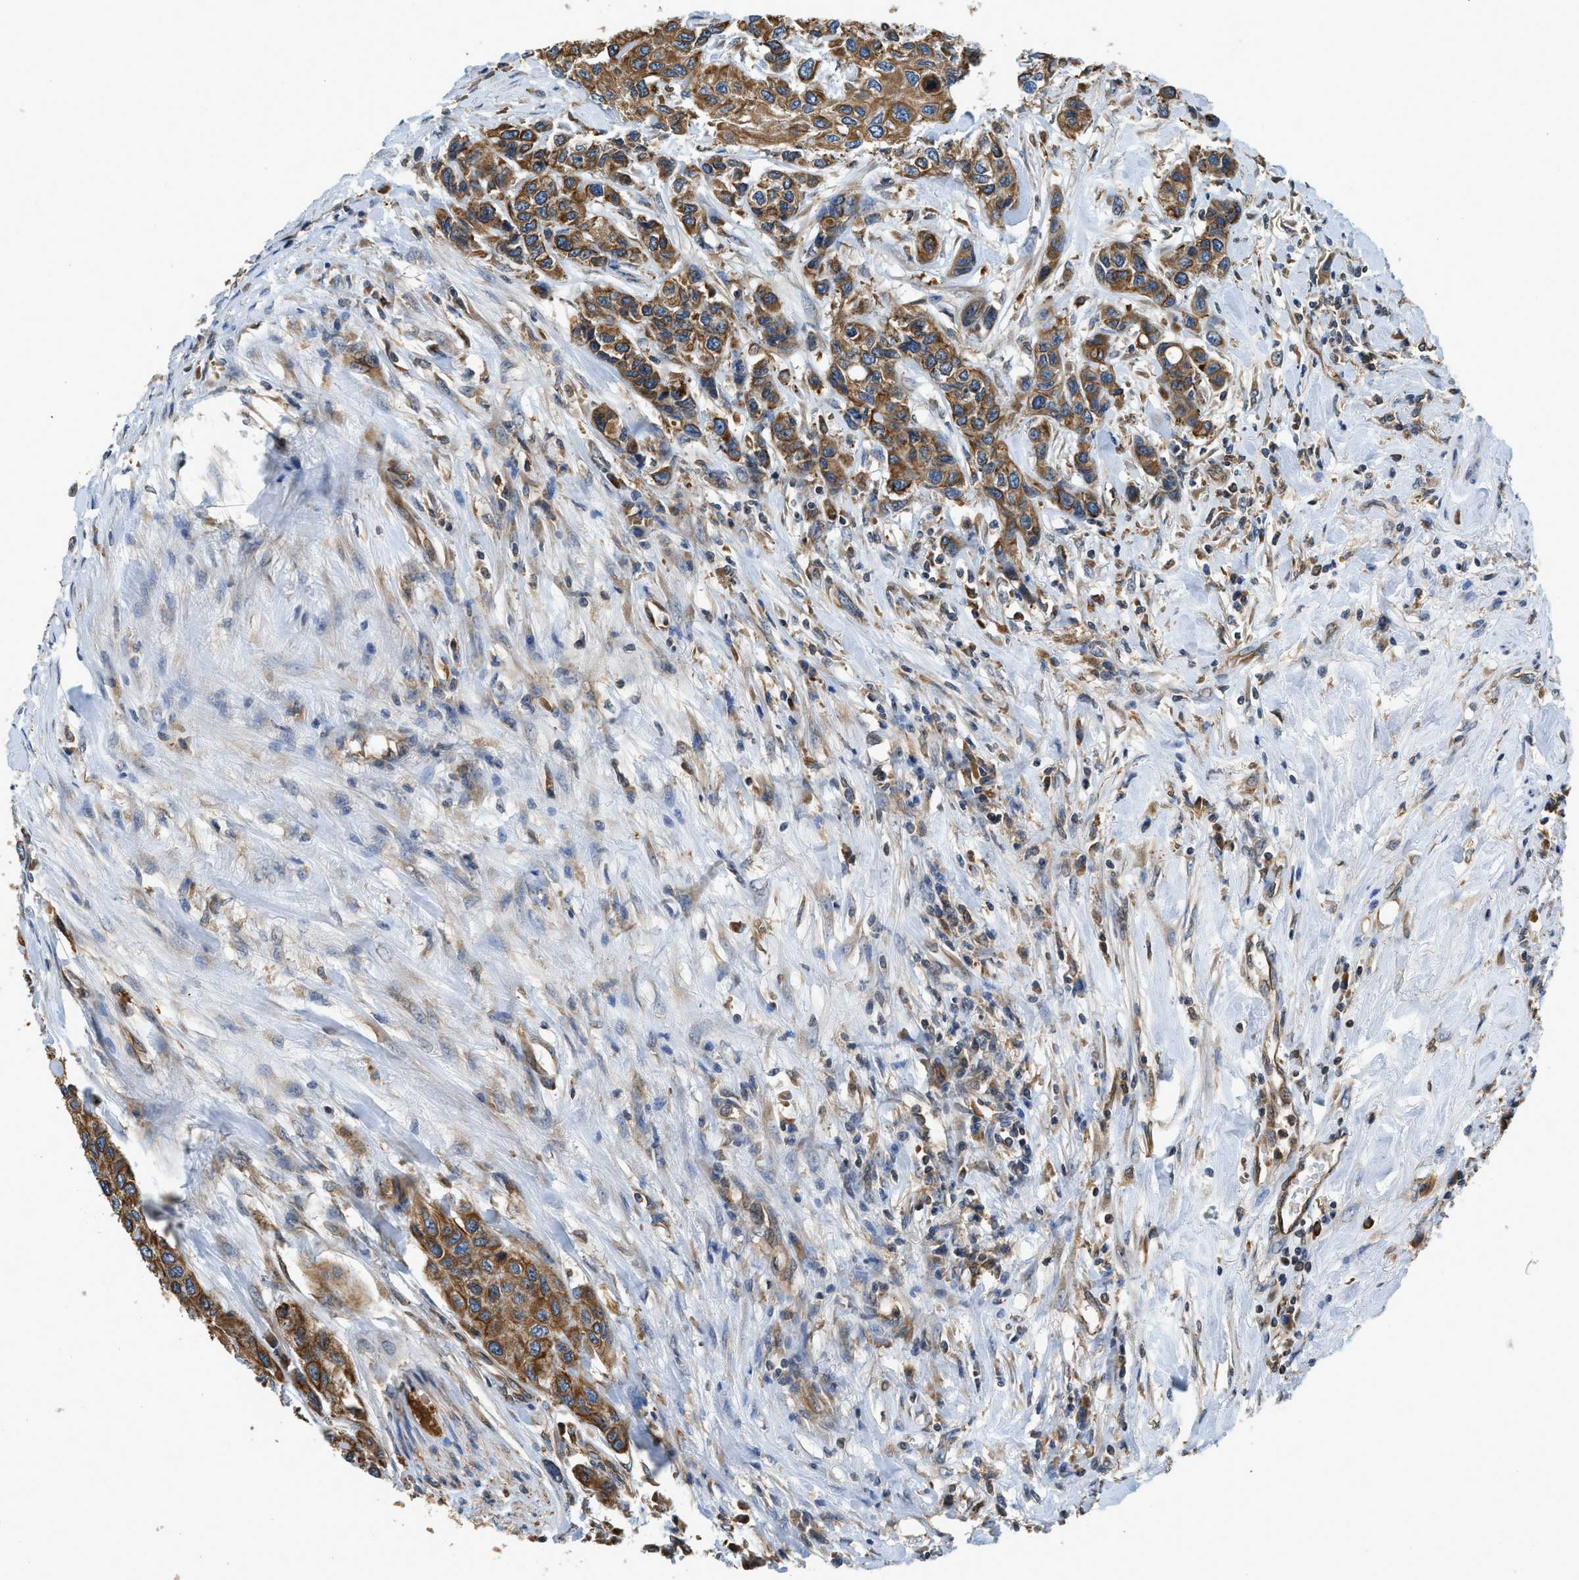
{"staining": {"intensity": "moderate", "quantity": ">75%", "location": "cytoplasmic/membranous"}, "tissue": "urothelial cancer", "cell_type": "Tumor cells", "image_type": "cancer", "snomed": [{"axis": "morphology", "description": "Urothelial carcinoma, High grade"}, {"axis": "topography", "description": "Urinary bladder"}], "caption": "High-power microscopy captured an immunohistochemistry (IHC) micrograph of urothelial cancer, revealing moderate cytoplasmic/membranous staining in about >75% of tumor cells. (Brightfield microscopy of DAB IHC at high magnification).", "gene": "BCAP31", "patient": {"sex": "female", "age": 56}}